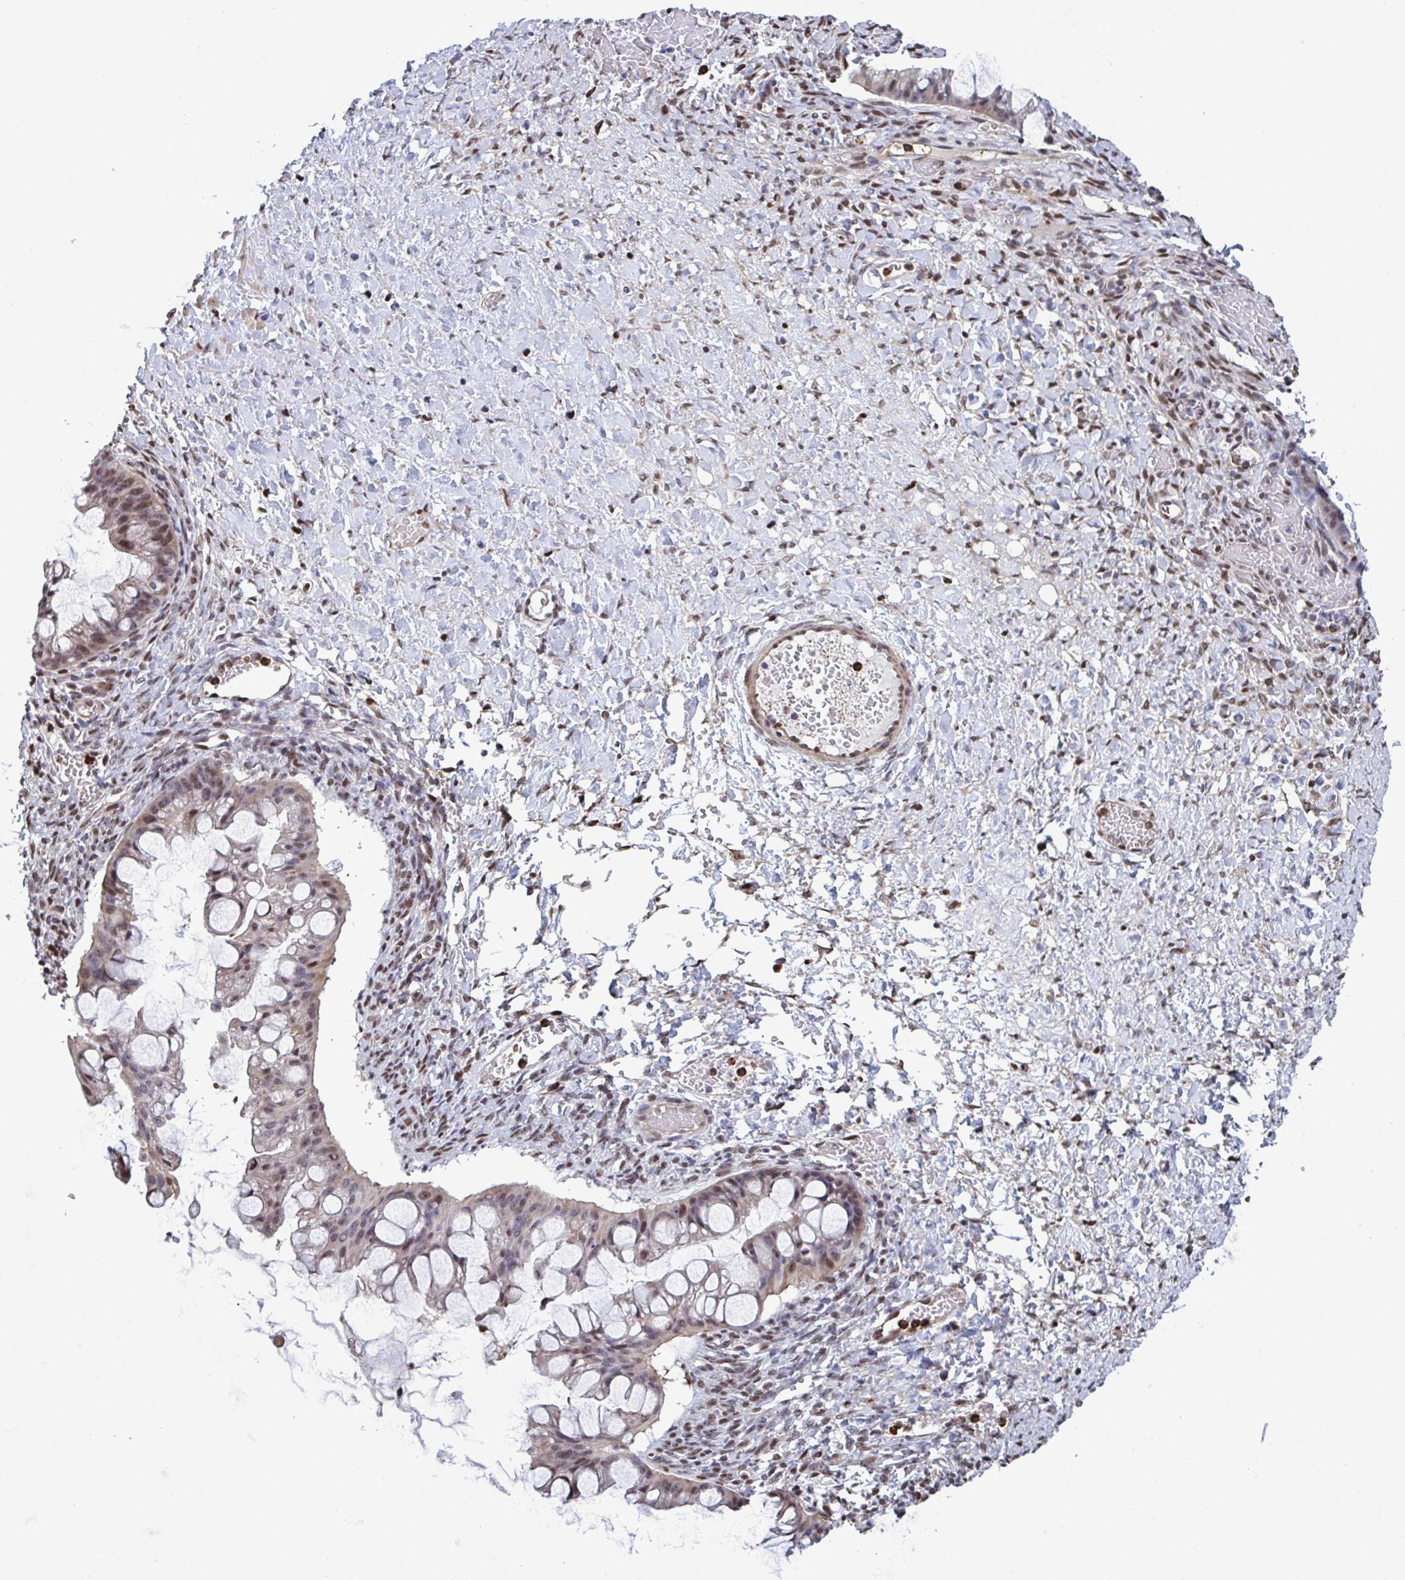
{"staining": {"intensity": "moderate", "quantity": "25%-75%", "location": "cytoplasmic/membranous,nuclear"}, "tissue": "ovarian cancer", "cell_type": "Tumor cells", "image_type": "cancer", "snomed": [{"axis": "morphology", "description": "Cystadenocarcinoma, mucinous, NOS"}, {"axis": "topography", "description": "Ovary"}], "caption": "A histopathology image of human ovarian cancer (mucinous cystadenocarcinoma) stained for a protein exhibits moderate cytoplasmic/membranous and nuclear brown staining in tumor cells.", "gene": "PELI2", "patient": {"sex": "female", "age": 73}}